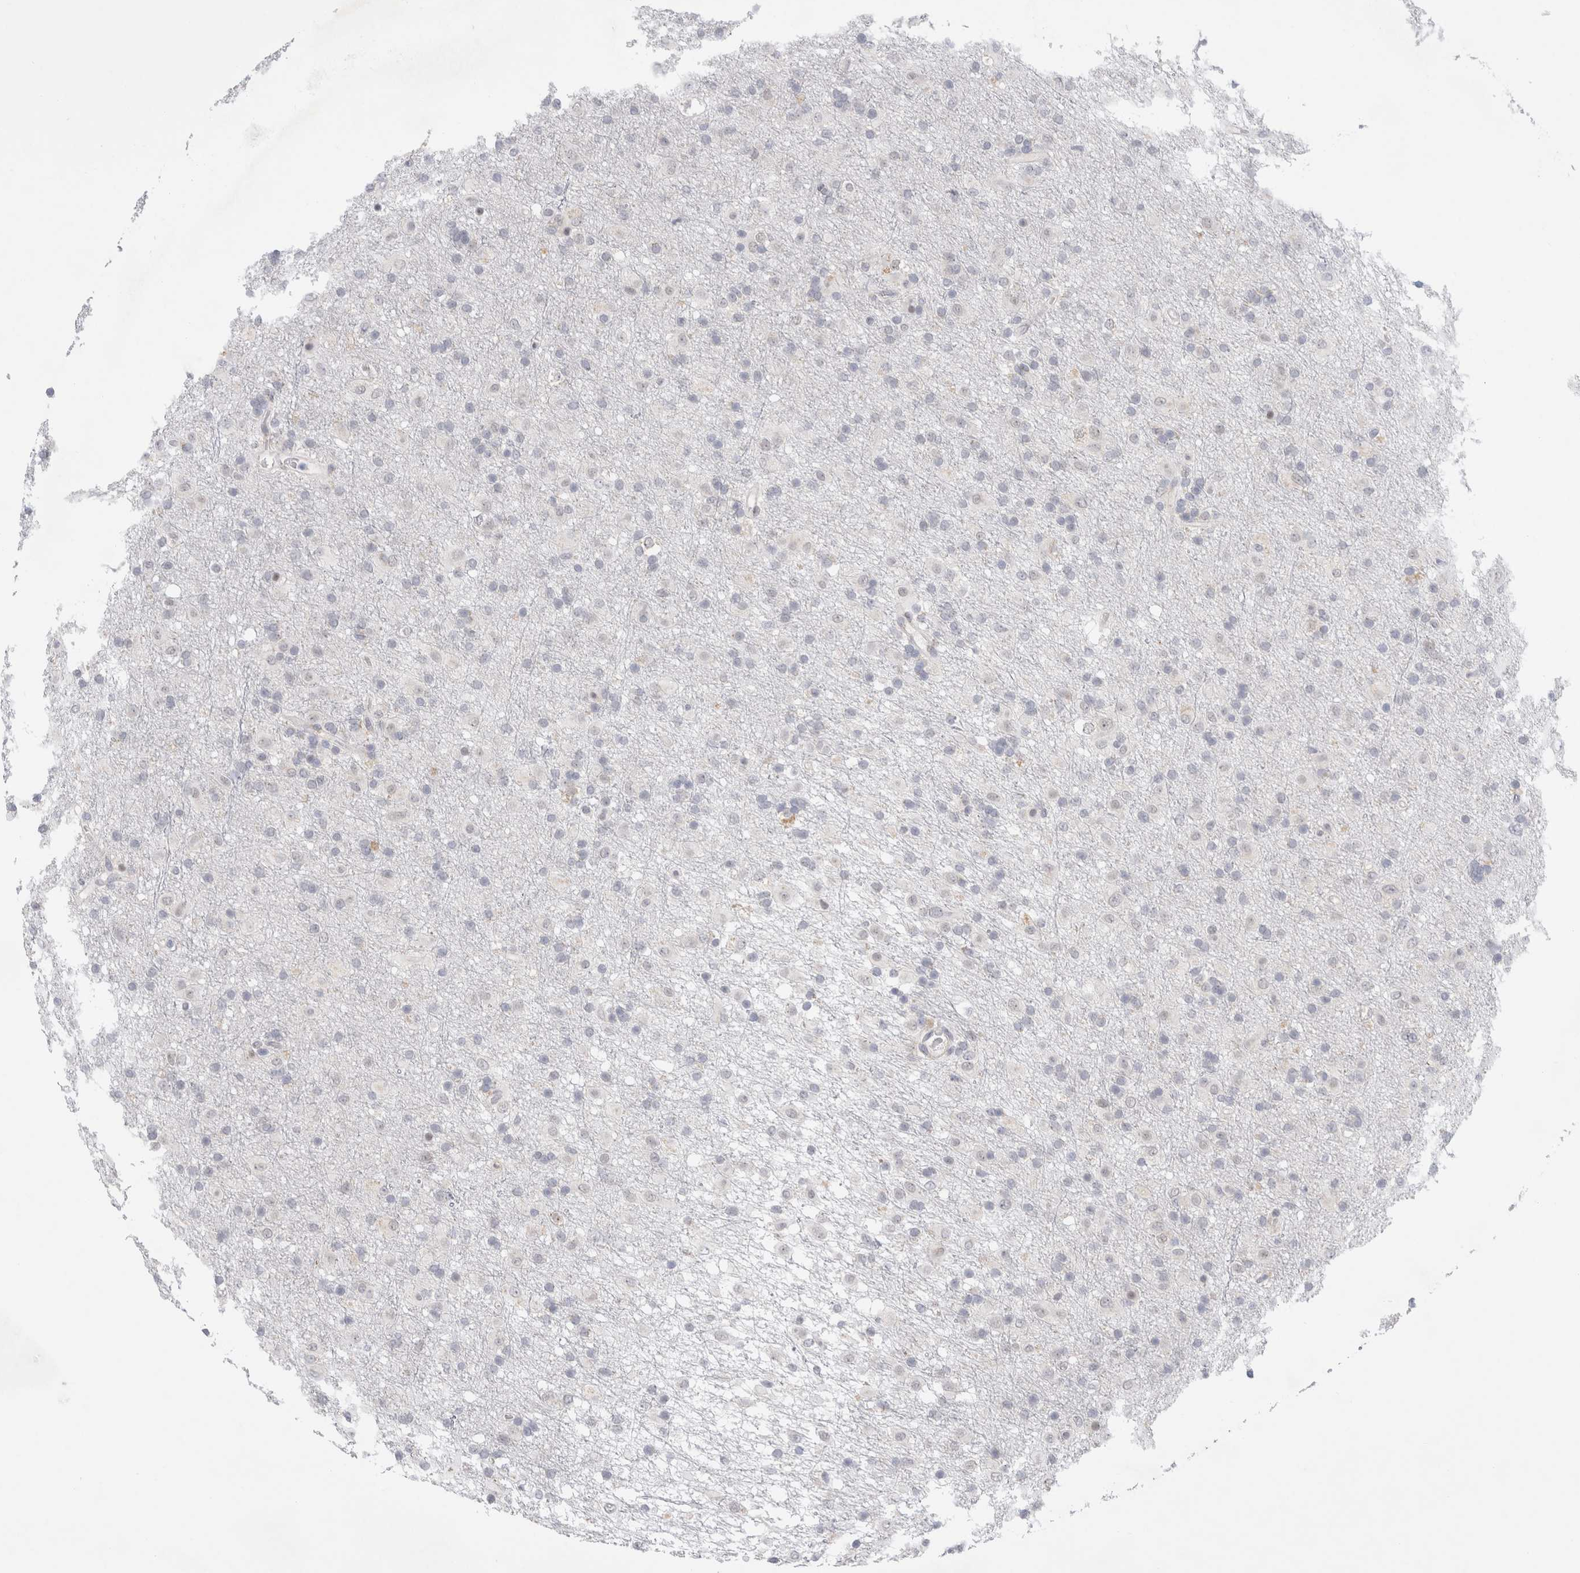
{"staining": {"intensity": "negative", "quantity": "none", "location": "none"}, "tissue": "glioma", "cell_type": "Tumor cells", "image_type": "cancer", "snomed": [{"axis": "morphology", "description": "Glioma, malignant, Low grade"}, {"axis": "topography", "description": "Brain"}], "caption": "Malignant glioma (low-grade) stained for a protein using IHC shows no staining tumor cells.", "gene": "TRMT1L", "patient": {"sex": "male", "age": 65}}